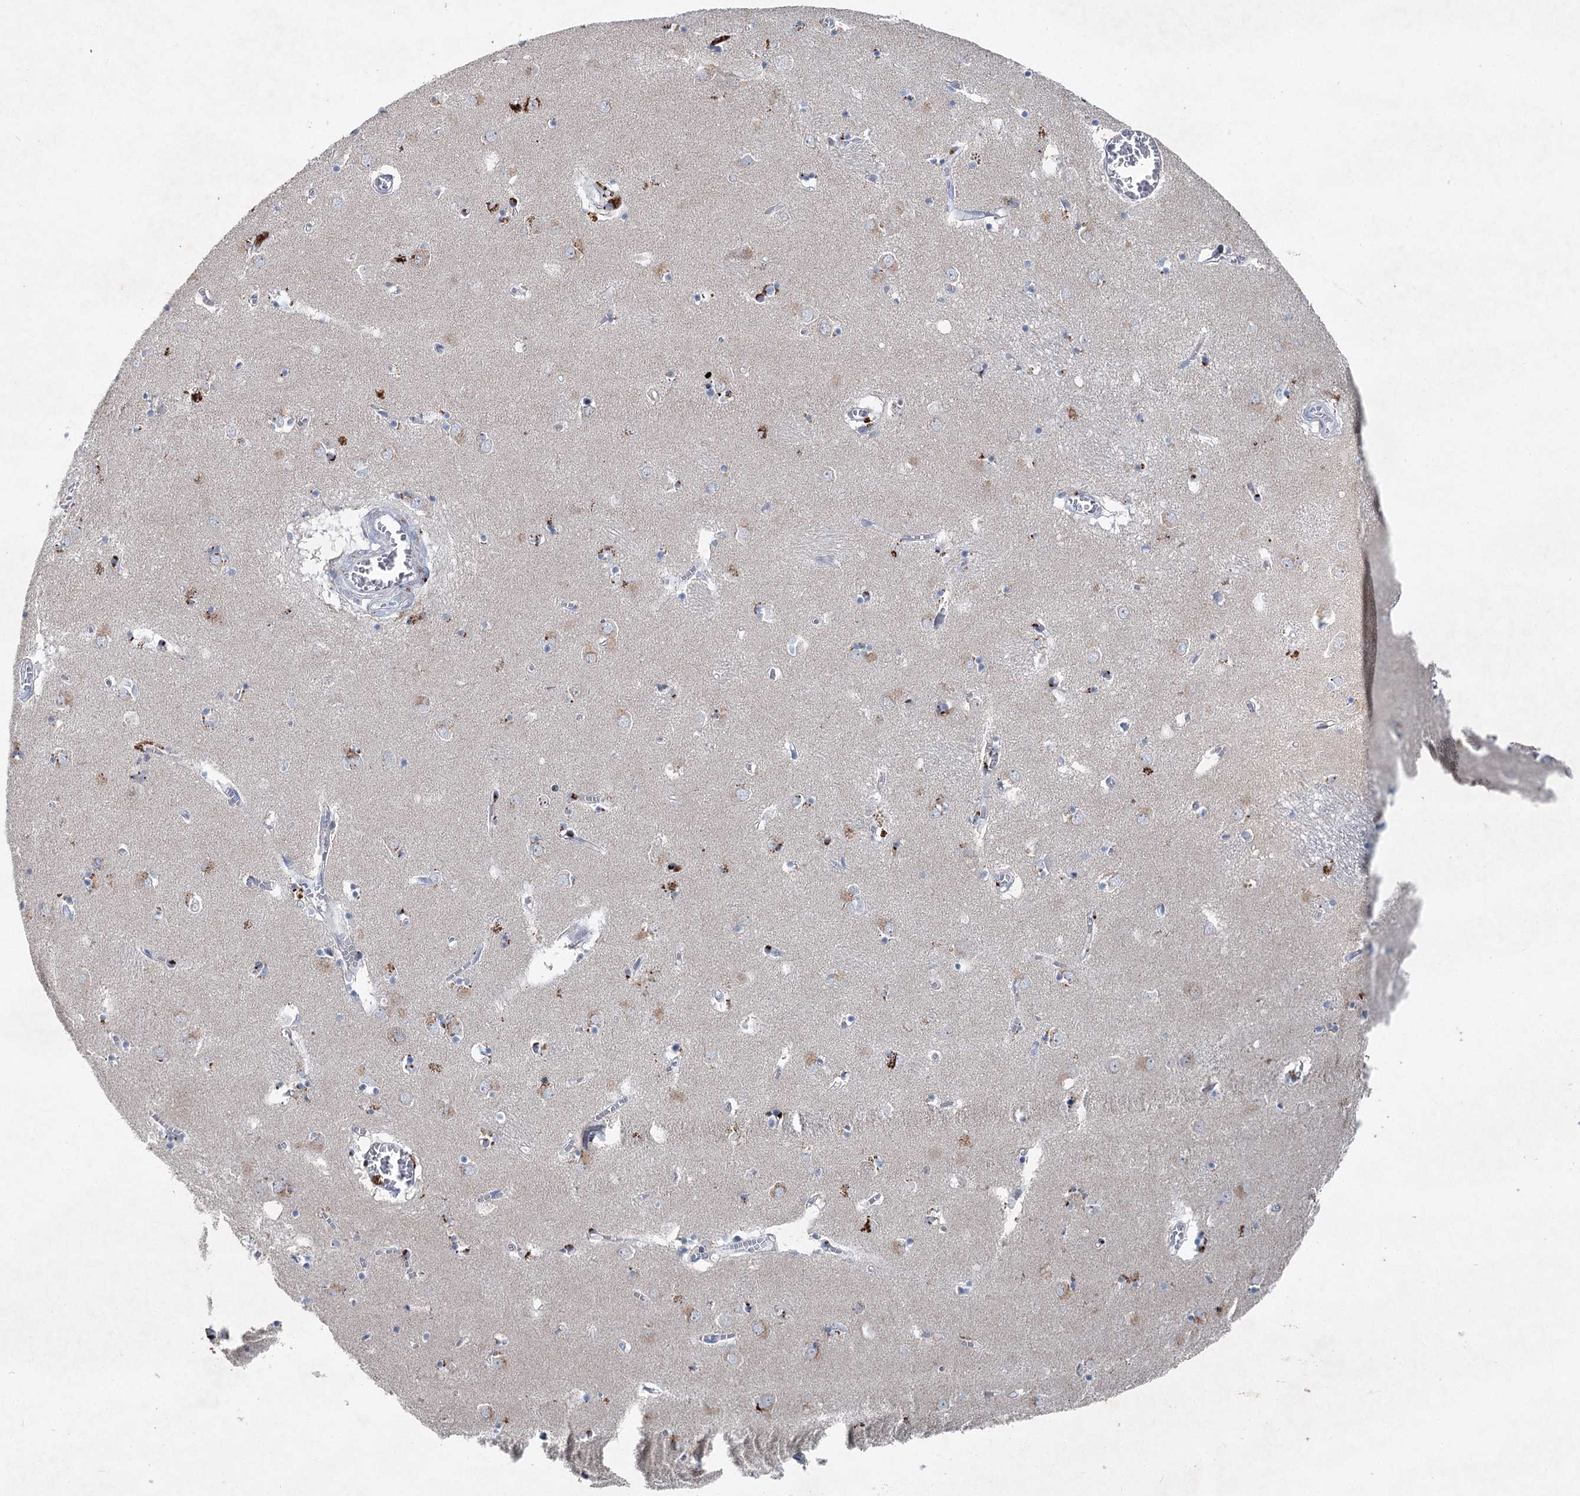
{"staining": {"intensity": "negative", "quantity": "none", "location": "none"}, "tissue": "caudate", "cell_type": "Glial cells", "image_type": "normal", "snomed": [{"axis": "morphology", "description": "Normal tissue, NOS"}, {"axis": "topography", "description": "Lateral ventricle wall"}], "caption": "An IHC image of normal caudate is shown. There is no staining in glial cells of caudate.", "gene": "ENSG00000285330", "patient": {"sex": "male", "age": 70}}